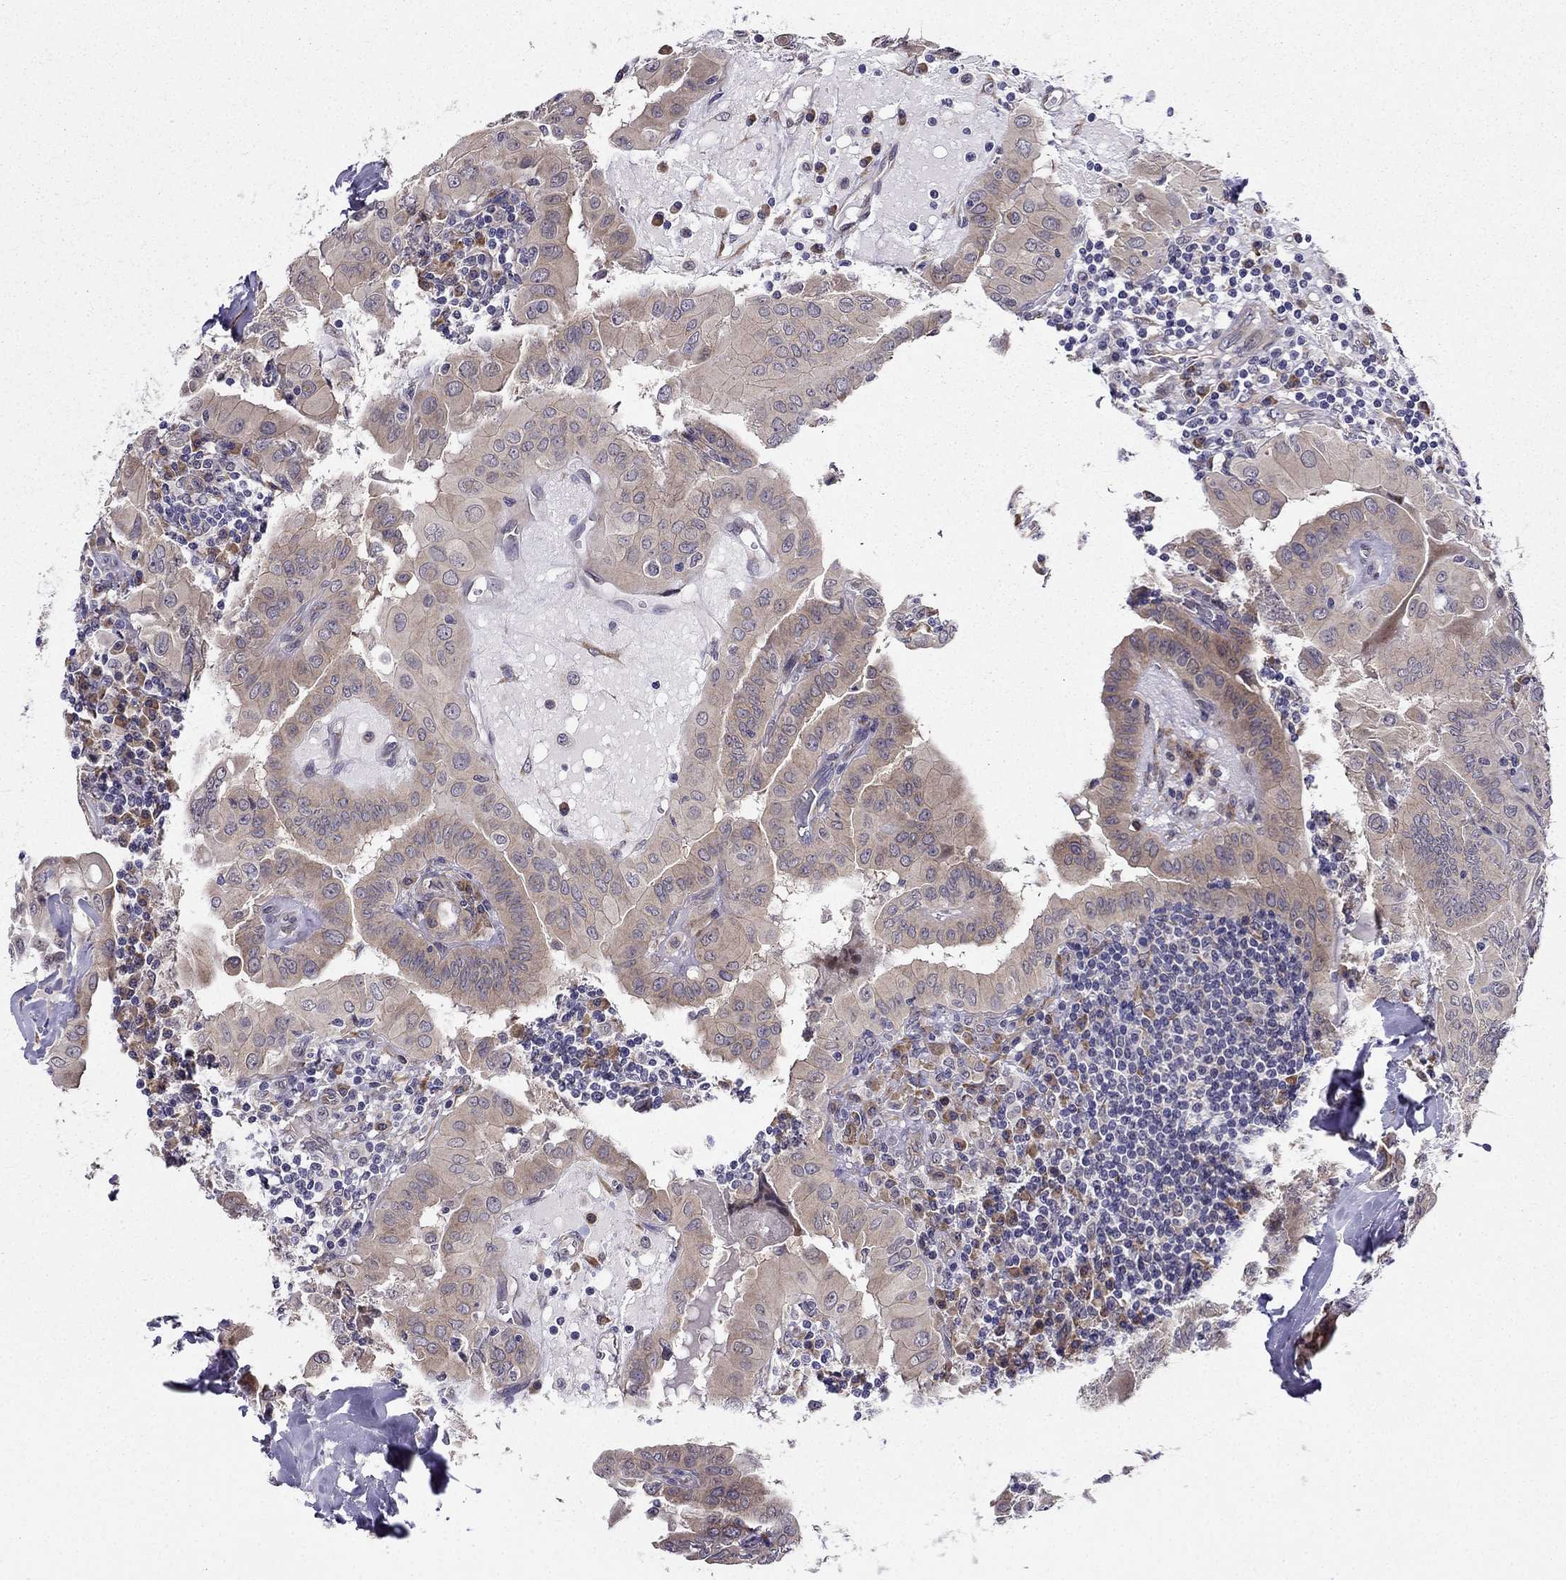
{"staining": {"intensity": "weak", "quantity": "25%-75%", "location": "cytoplasmic/membranous"}, "tissue": "thyroid cancer", "cell_type": "Tumor cells", "image_type": "cancer", "snomed": [{"axis": "morphology", "description": "Papillary adenocarcinoma, NOS"}, {"axis": "topography", "description": "Thyroid gland"}], "caption": "An immunohistochemistry (IHC) micrograph of tumor tissue is shown. Protein staining in brown shows weak cytoplasmic/membranous positivity in papillary adenocarcinoma (thyroid) within tumor cells.", "gene": "ARHGEF28", "patient": {"sex": "female", "age": 37}}